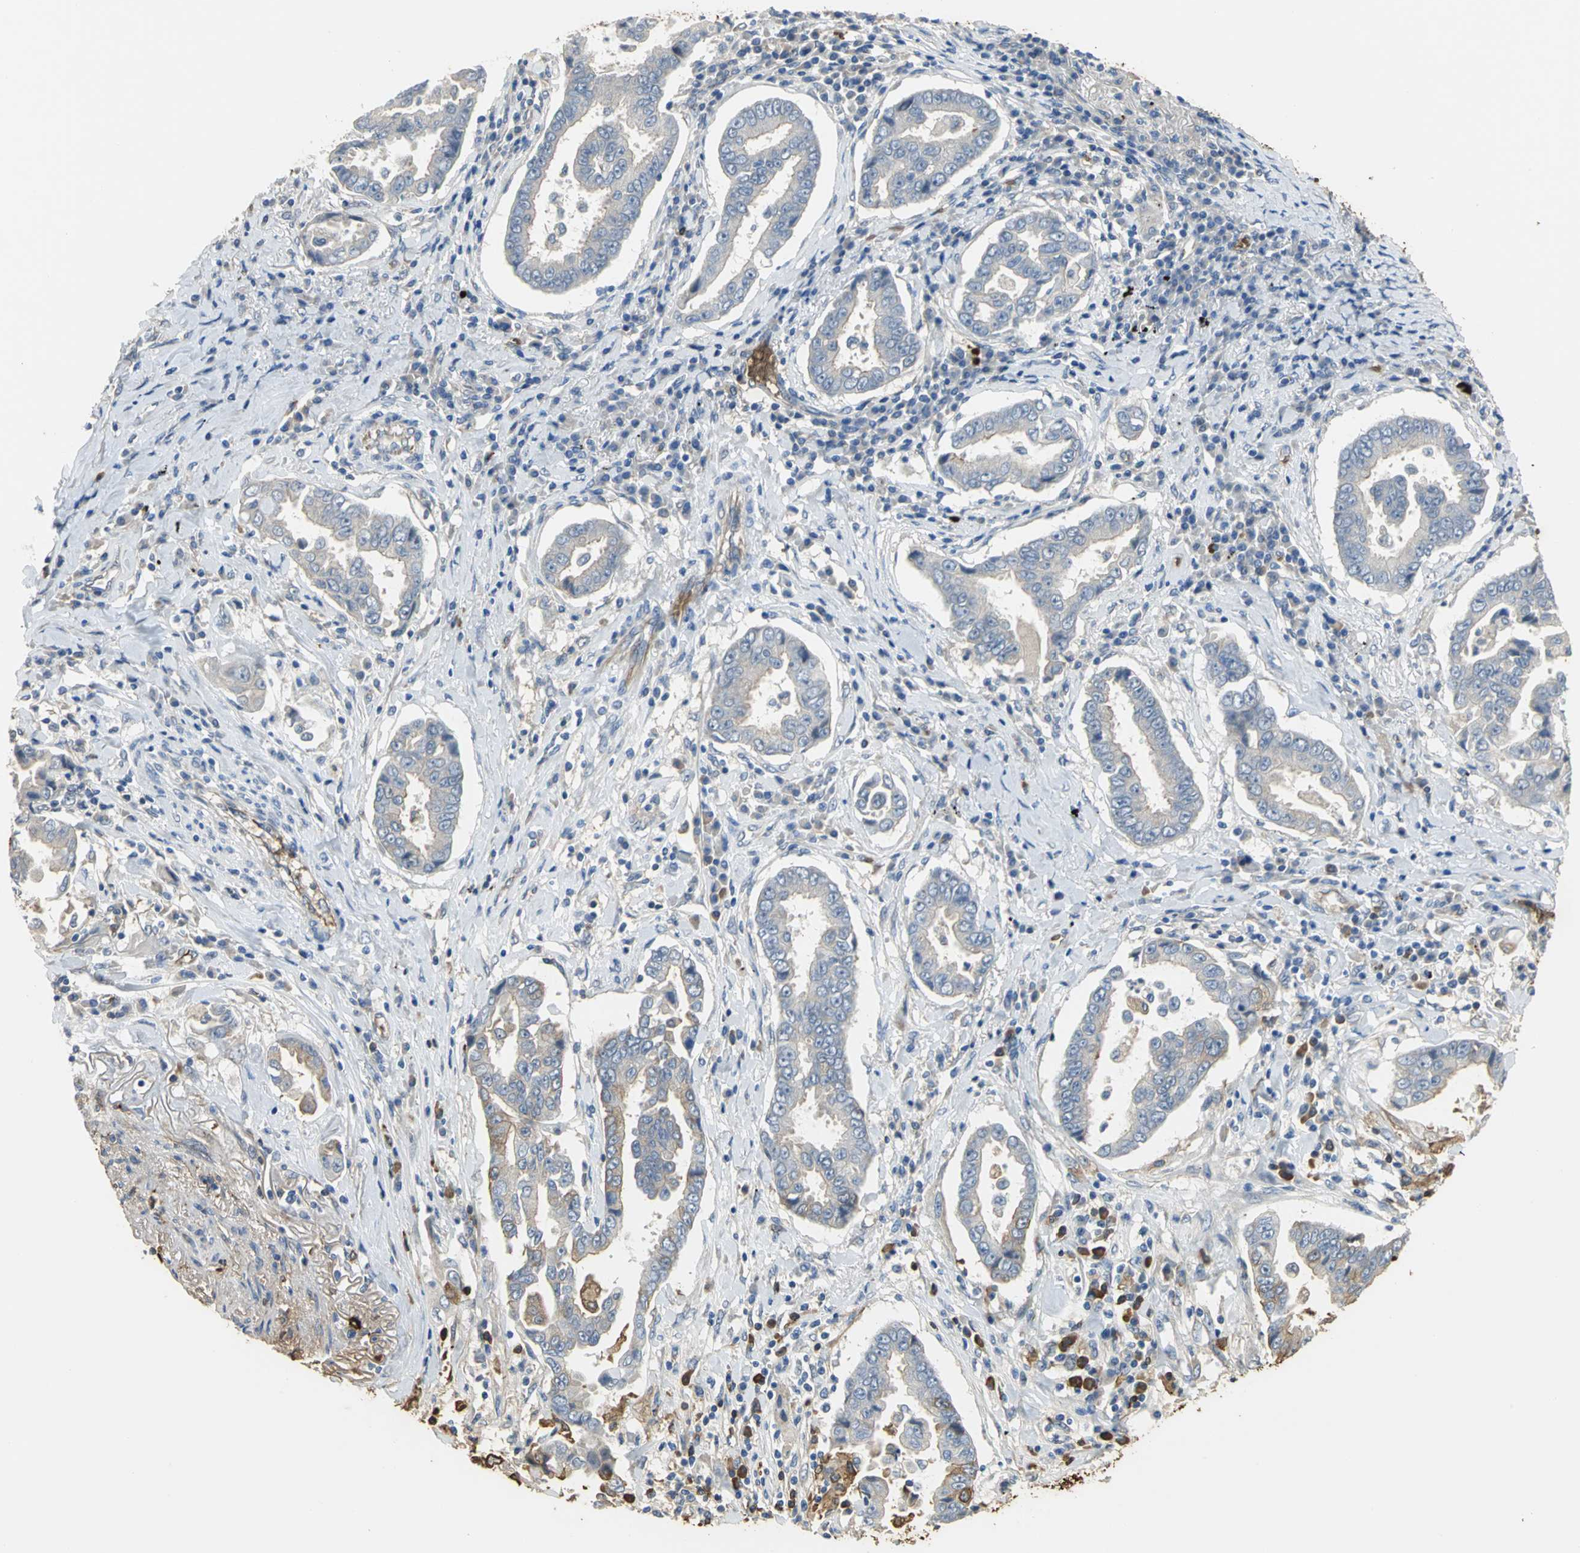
{"staining": {"intensity": "moderate", "quantity": "25%-75%", "location": "cytoplasmic/membranous"}, "tissue": "lung cancer", "cell_type": "Tumor cells", "image_type": "cancer", "snomed": [{"axis": "morphology", "description": "Normal tissue, NOS"}, {"axis": "morphology", "description": "Inflammation, NOS"}, {"axis": "morphology", "description": "Adenocarcinoma, NOS"}, {"axis": "topography", "description": "Lung"}], "caption": "Brown immunohistochemical staining in lung adenocarcinoma exhibits moderate cytoplasmic/membranous expression in approximately 25%-75% of tumor cells. (DAB (3,3'-diaminobenzidine) = brown stain, brightfield microscopy at high magnification).", "gene": "TREM1", "patient": {"sex": "female", "age": 64}}